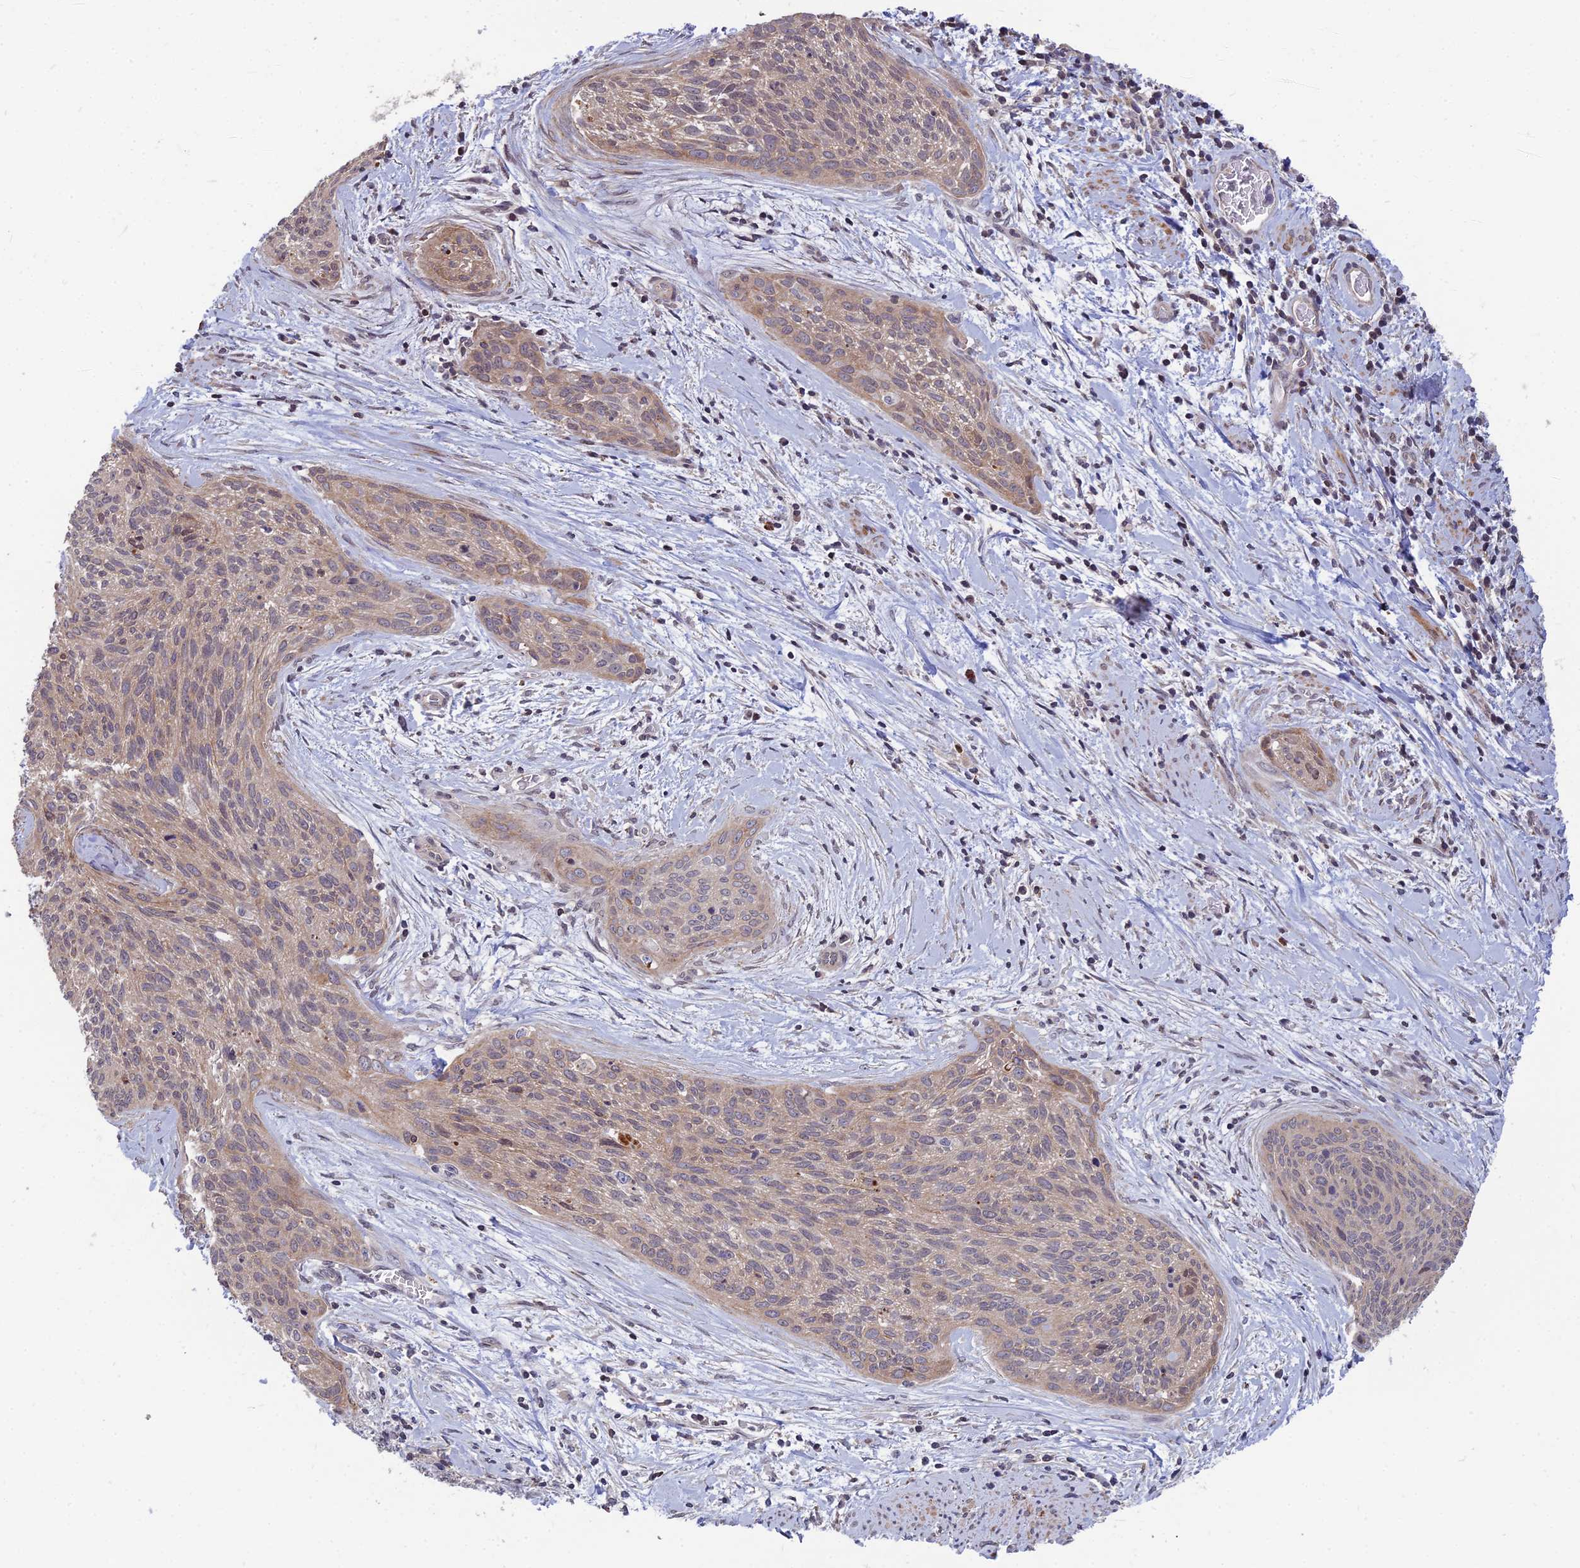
{"staining": {"intensity": "moderate", "quantity": ">75%", "location": "cytoplasmic/membranous"}, "tissue": "cervical cancer", "cell_type": "Tumor cells", "image_type": "cancer", "snomed": [{"axis": "morphology", "description": "Squamous cell carcinoma, NOS"}, {"axis": "topography", "description": "Cervix"}], "caption": "Immunohistochemical staining of cervical cancer (squamous cell carcinoma) reveals moderate cytoplasmic/membranous protein positivity in approximately >75% of tumor cells.", "gene": "OPA3", "patient": {"sex": "female", "age": 55}}